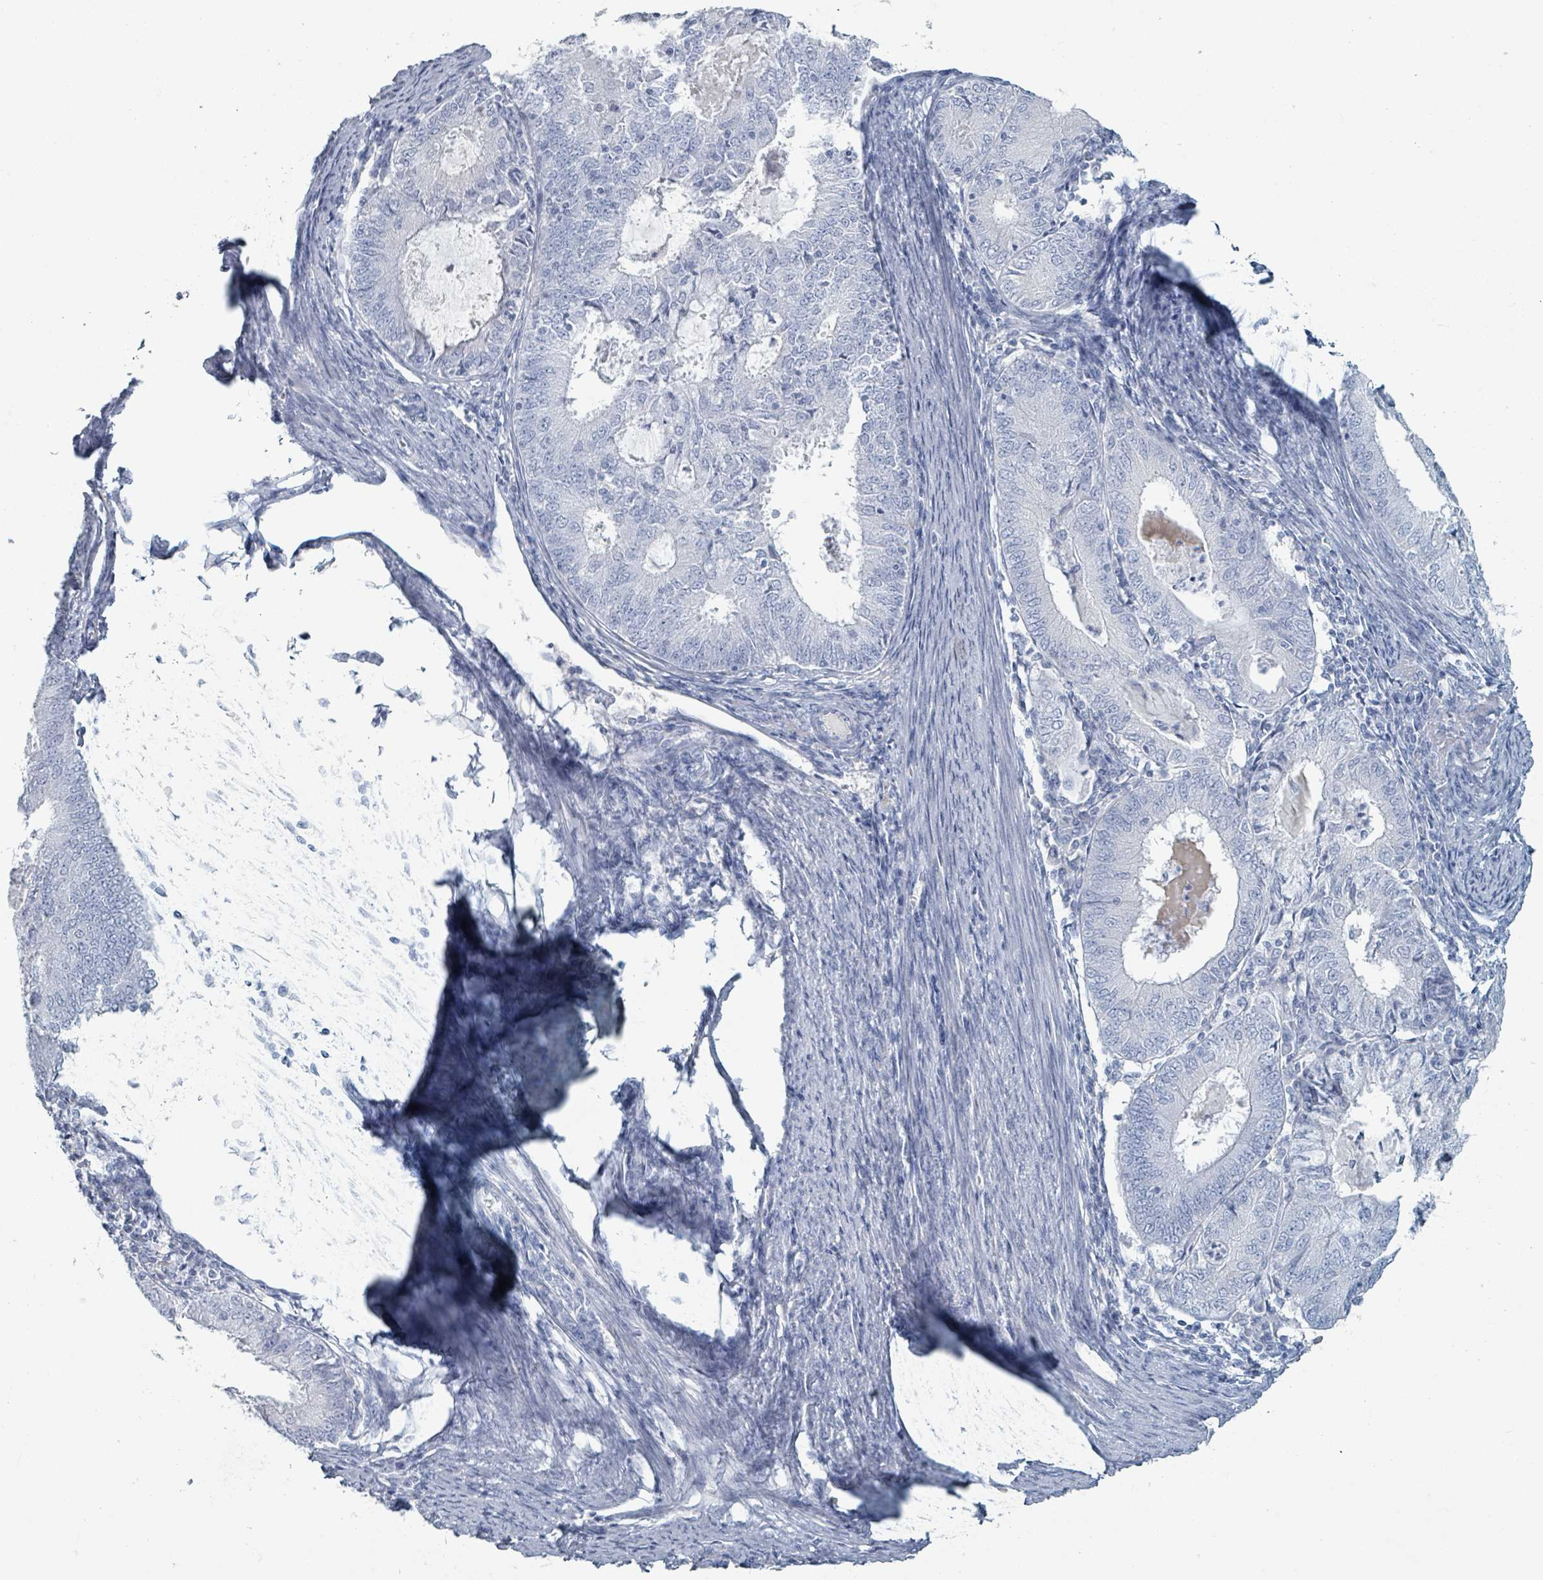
{"staining": {"intensity": "negative", "quantity": "none", "location": "none"}, "tissue": "endometrial cancer", "cell_type": "Tumor cells", "image_type": "cancer", "snomed": [{"axis": "morphology", "description": "Adenocarcinoma, NOS"}, {"axis": "topography", "description": "Endometrium"}], "caption": "Tumor cells show no significant expression in endometrial cancer (adenocarcinoma).", "gene": "HEATR5A", "patient": {"sex": "female", "age": 57}}